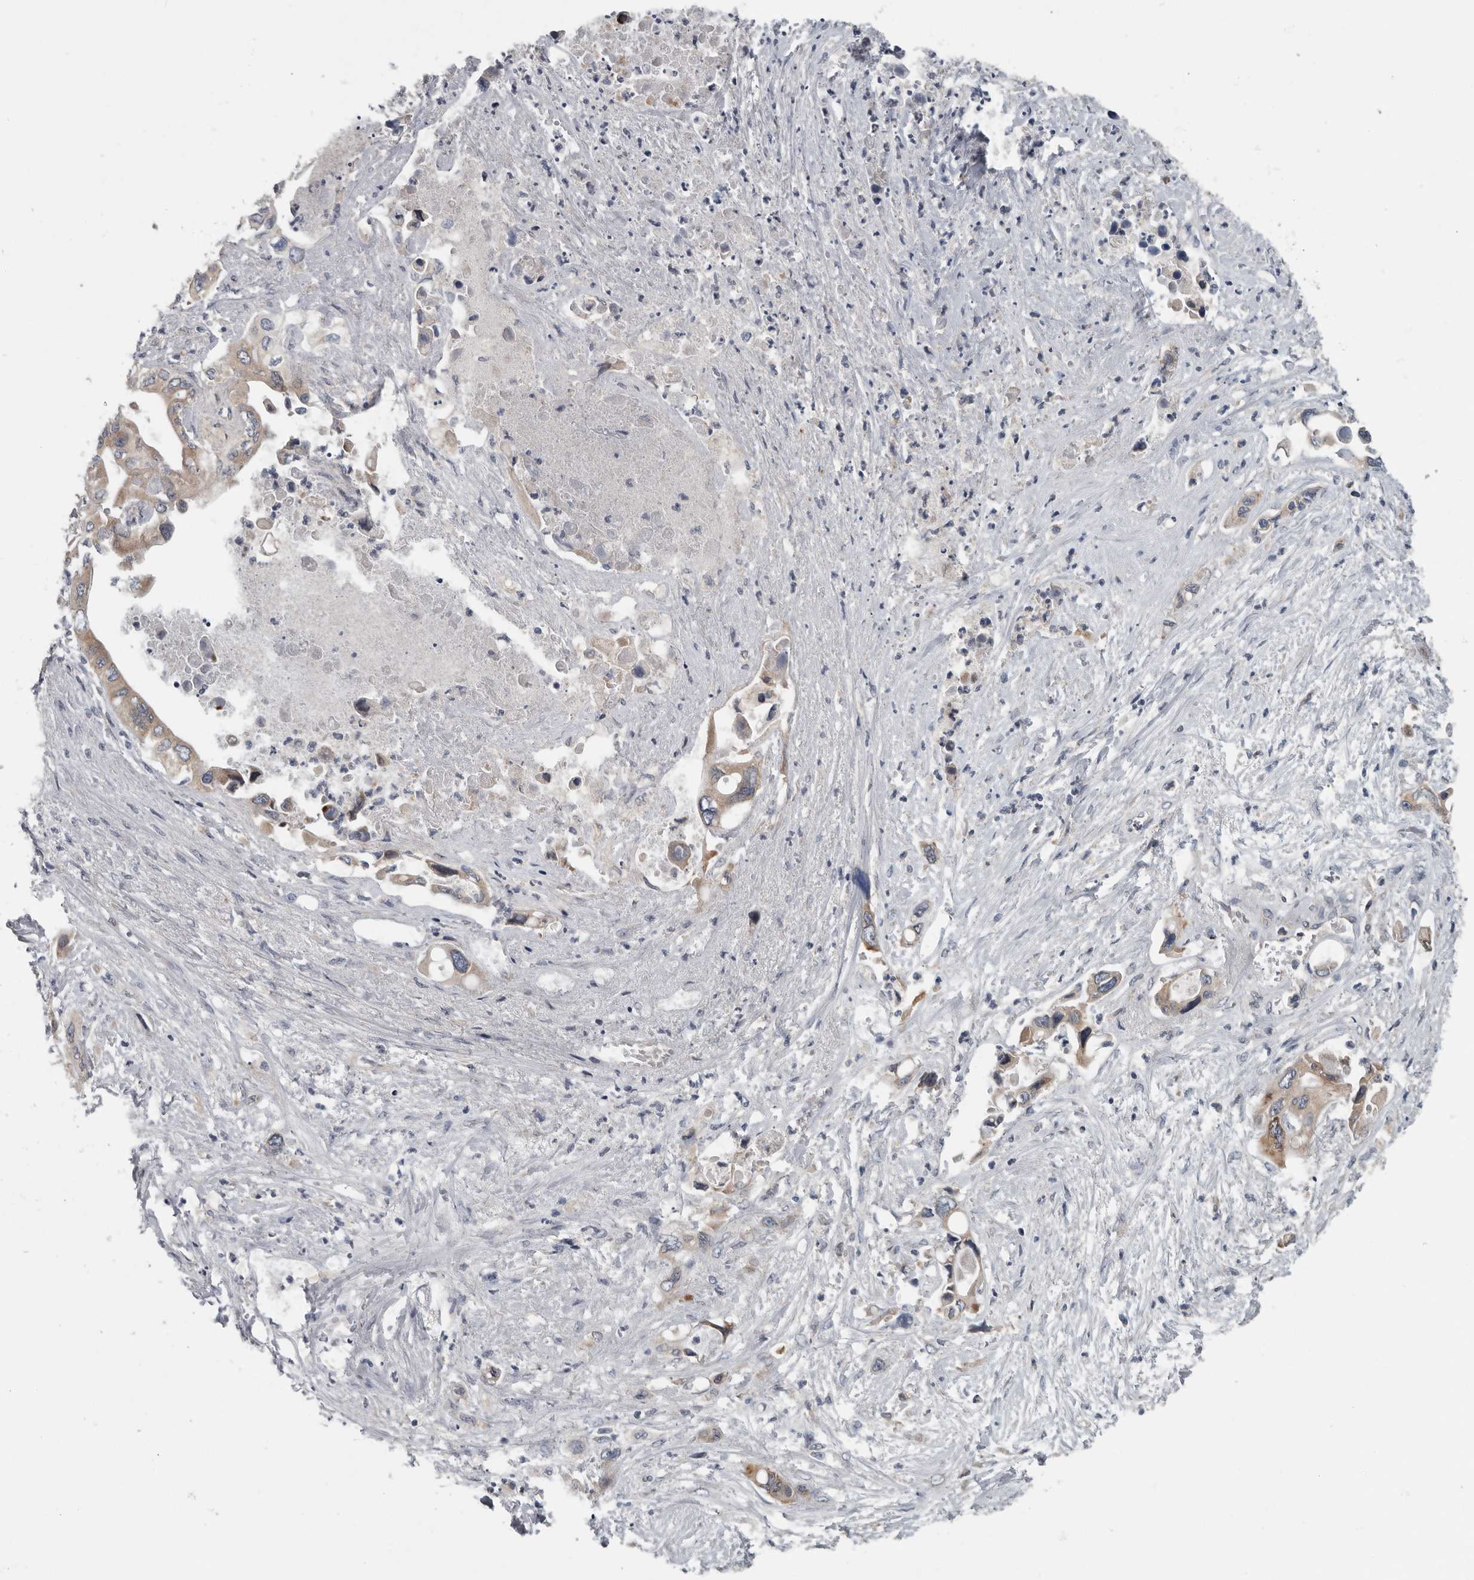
{"staining": {"intensity": "weak", "quantity": ">75%", "location": "cytoplasmic/membranous"}, "tissue": "pancreatic cancer", "cell_type": "Tumor cells", "image_type": "cancer", "snomed": [{"axis": "morphology", "description": "Adenocarcinoma, NOS"}, {"axis": "topography", "description": "Pancreas"}], "caption": "Human pancreatic cancer (adenocarcinoma) stained for a protein (brown) shows weak cytoplasmic/membranous positive positivity in approximately >75% of tumor cells.", "gene": "TMEM199", "patient": {"sex": "male", "age": 66}}